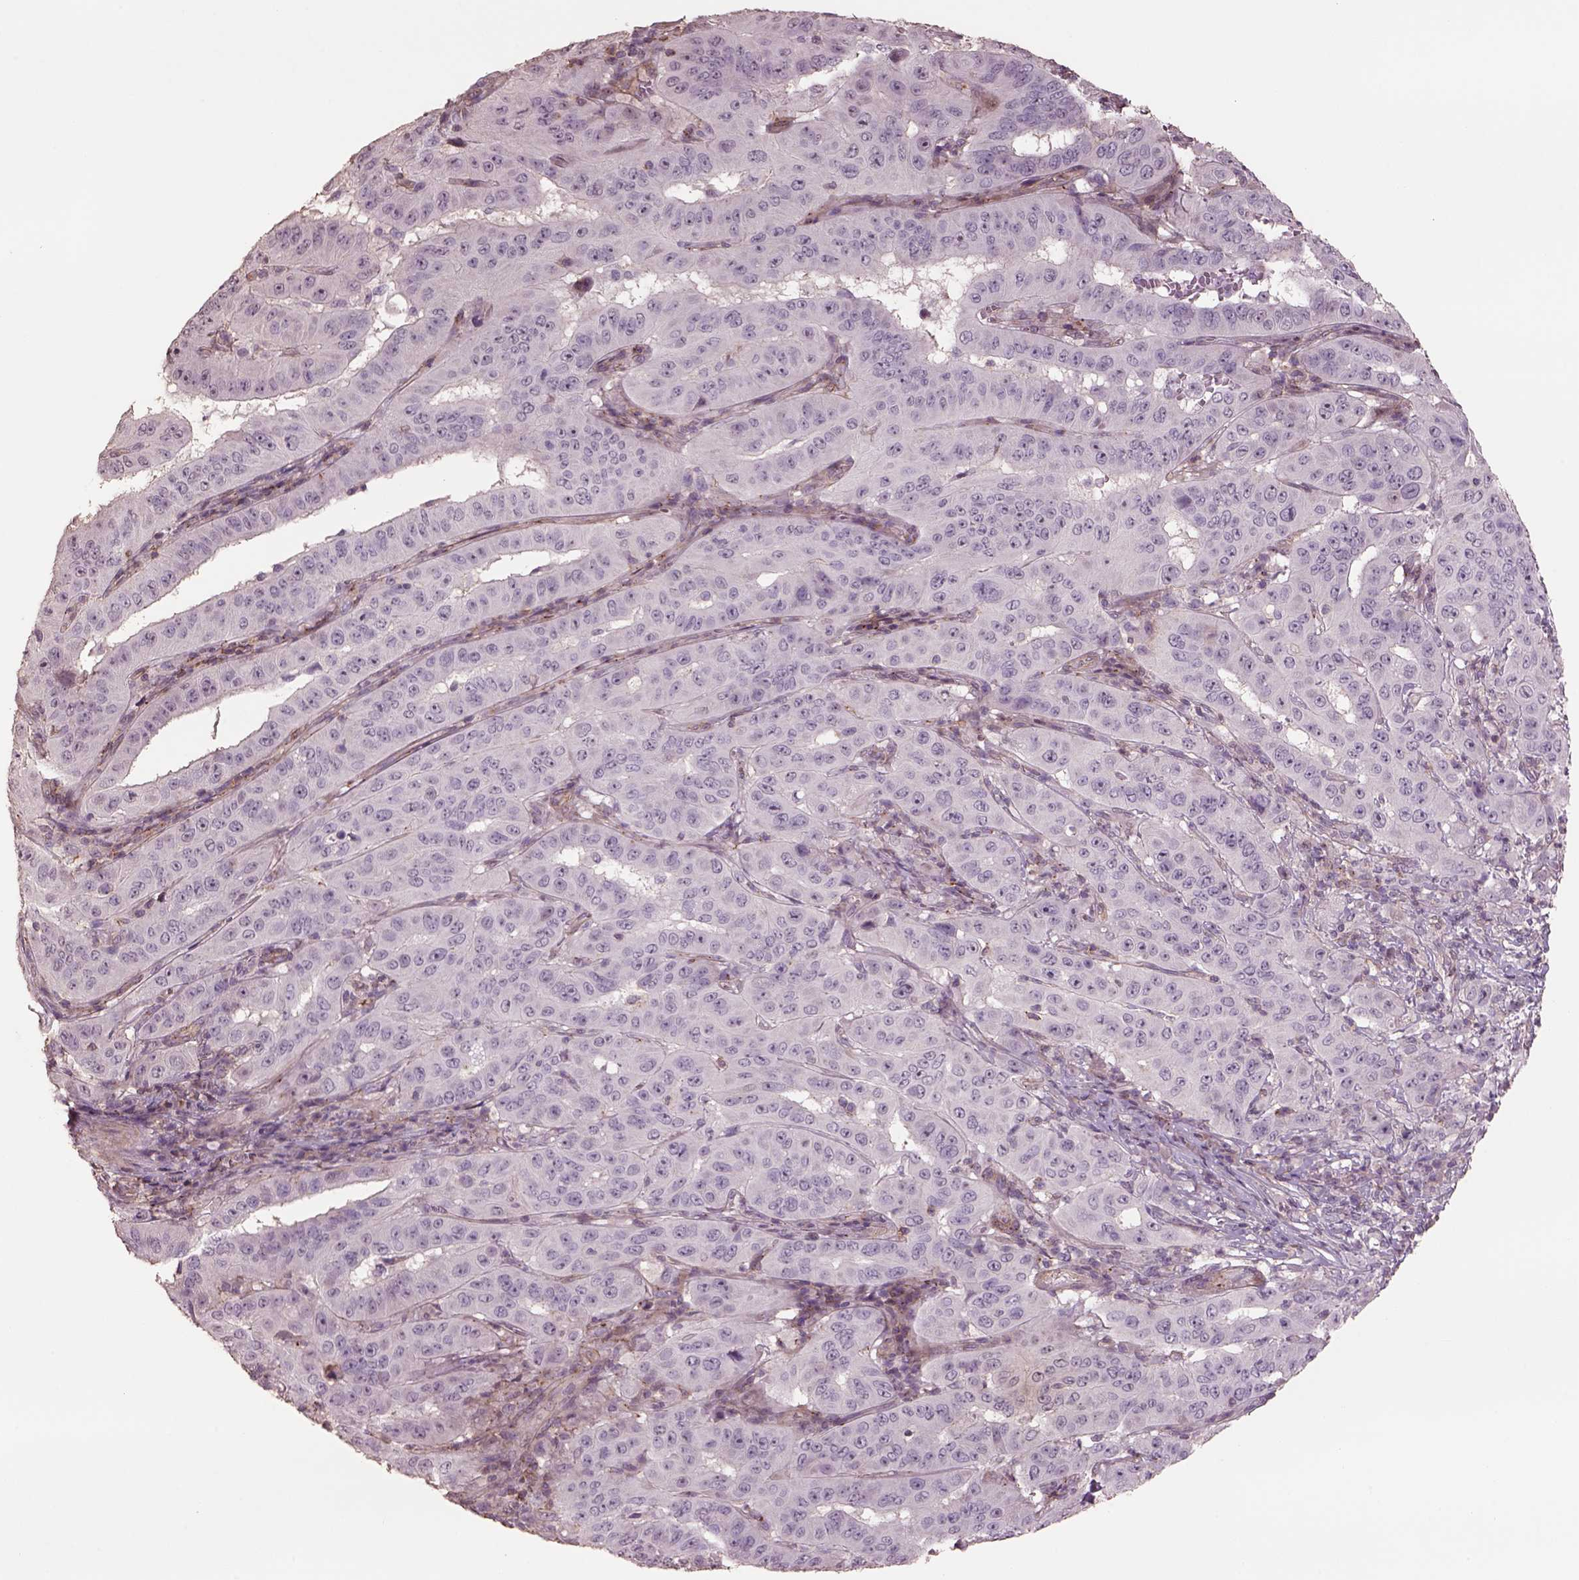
{"staining": {"intensity": "negative", "quantity": "none", "location": "none"}, "tissue": "pancreatic cancer", "cell_type": "Tumor cells", "image_type": "cancer", "snomed": [{"axis": "morphology", "description": "Adenocarcinoma, NOS"}, {"axis": "topography", "description": "Pancreas"}], "caption": "A high-resolution image shows immunohistochemistry (IHC) staining of pancreatic cancer, which exhibits no significant expression in tumor cells.", "gene": "LIN7A", "patient": {"sex": "male", "age": 63}}